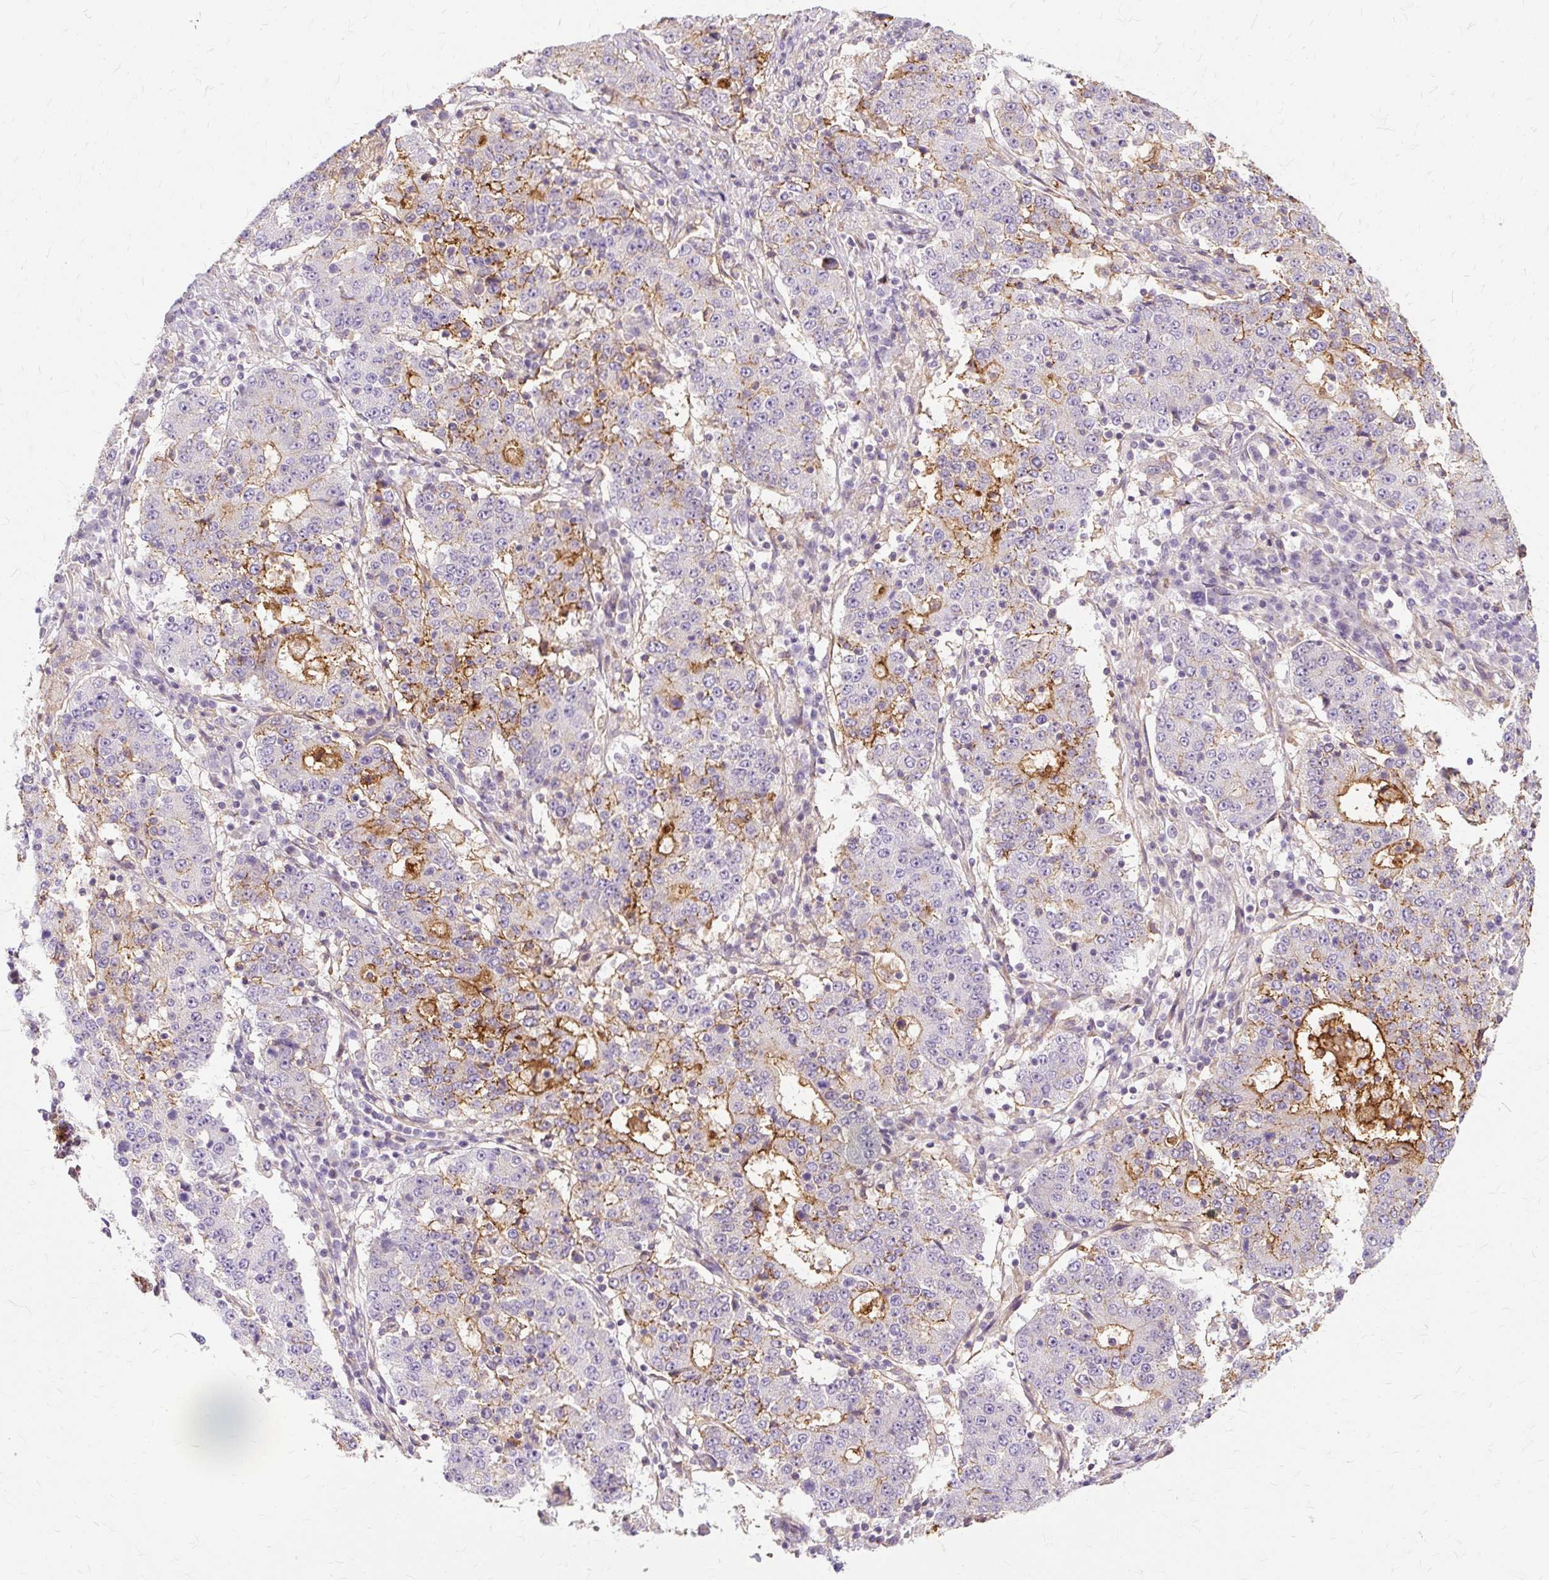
{"staining": {"intensity": "moderate", "quantity": "<25%", "location": "cytoplasmic/membranous"}, "tissue": "stomach cancer", "cell_type": "Tumor cells", "image_type": "cancer", "snomed": [{"axis": "morphology", "description": "Adenocarcinoma, NOS"}, {"axis": "topography", "description": "Stomach"}], "caption": "Protein staining of stomach adenocarcinoma tissue reveals moderate cytoplasmic/membranous expression in about <25% of tumor cells.", "gene": "TSPAN8", "patient": {"sex": "male", "age": 59}}